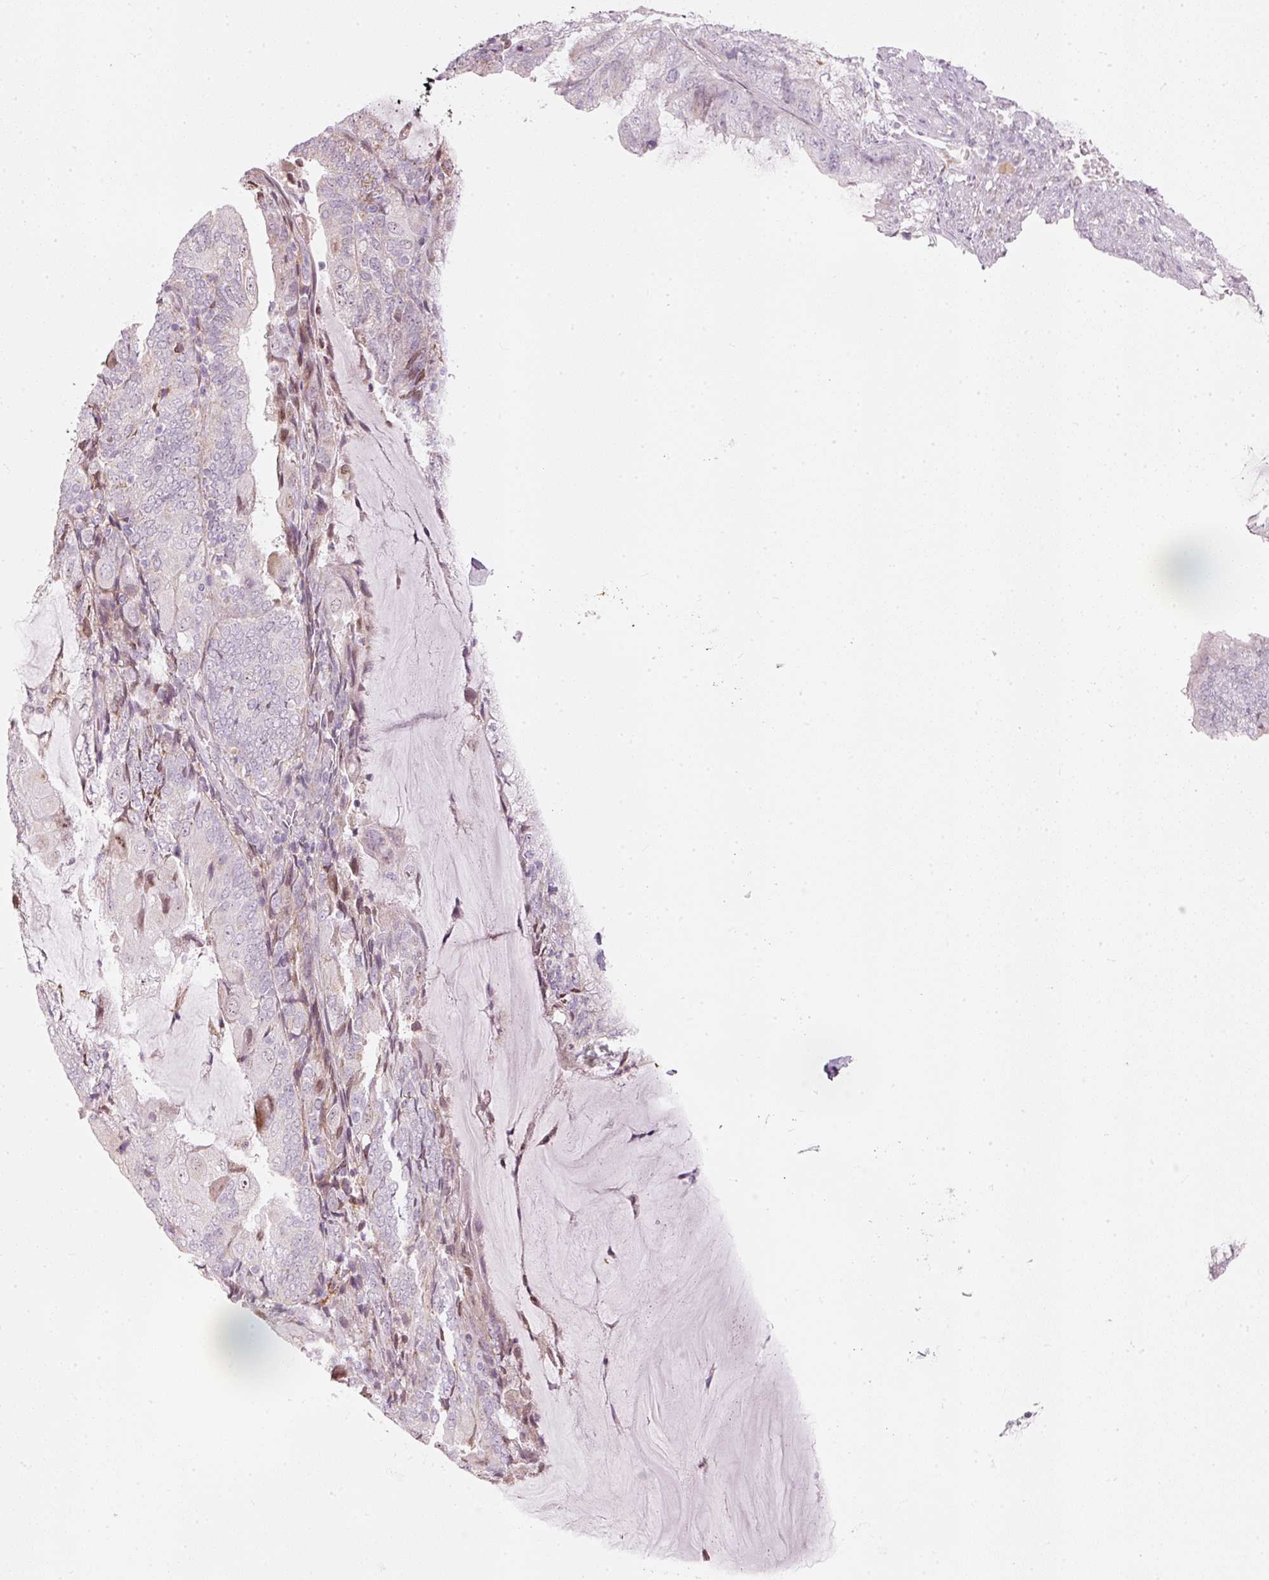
{"staining": {"intensity": "negative", "quantity": "none", "location": "none"}, "tissue": "endometrial cancer", "cell_type": "Tumor cells", "image_type": "cancer", "snomed": [{"axis": "morphology", "description": "Adenocarcinoma, NOS"}, {"axis": "topography", "description": "Endometrium"}], "caption": "Immunohistochemical staining of human endometrial cancer shows no significant expression in tumor cells.", "gene": "RNF39", "patient": {"sex": "female", "age": 81}}